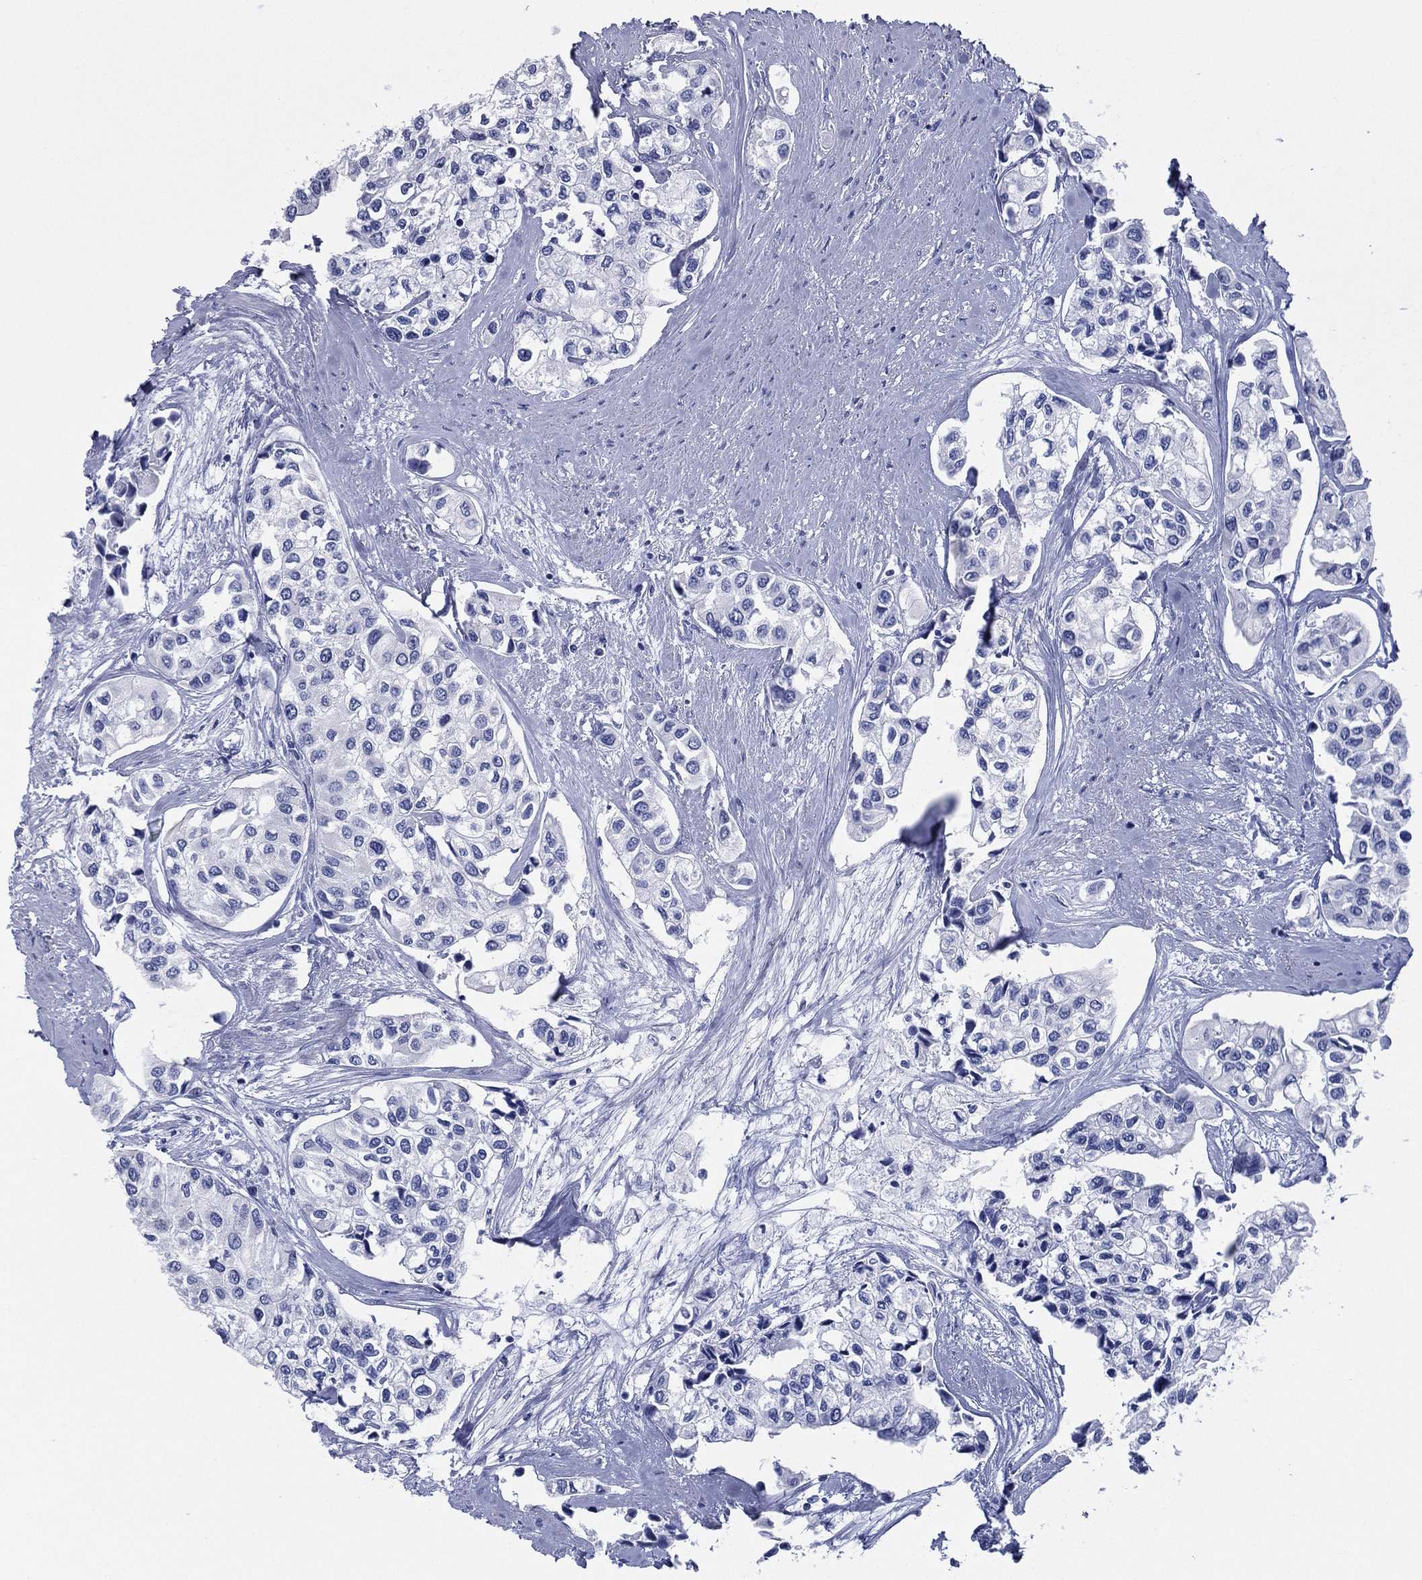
{"staining": {"intensity": "negative", "quantity": "none", "location": "none"}, "tissue": "urothelial cancer", "cell_type": "Tumor cells", "image_type": "cancer", "snomed": [{"axis": "morphology", "description": "Urothelial carcinoma, High grade"}, {"axis": "topography", "description": "Urinary bladder"}], "caption": "A high-resolution histopathology image shows immunohistochemistry (IHC) staining of high-grade urothelial carcinoma, which reveals no significant staining in tumor cells. Brightfield microscopy of immunohistochemistry stained with DAB (3,3'-diaminobenzidine) (brown) and hematoxylin (blue), captured at high magnification.", "gene": "RSPH4A", "patient": {"sex": "male", "age": 73}}